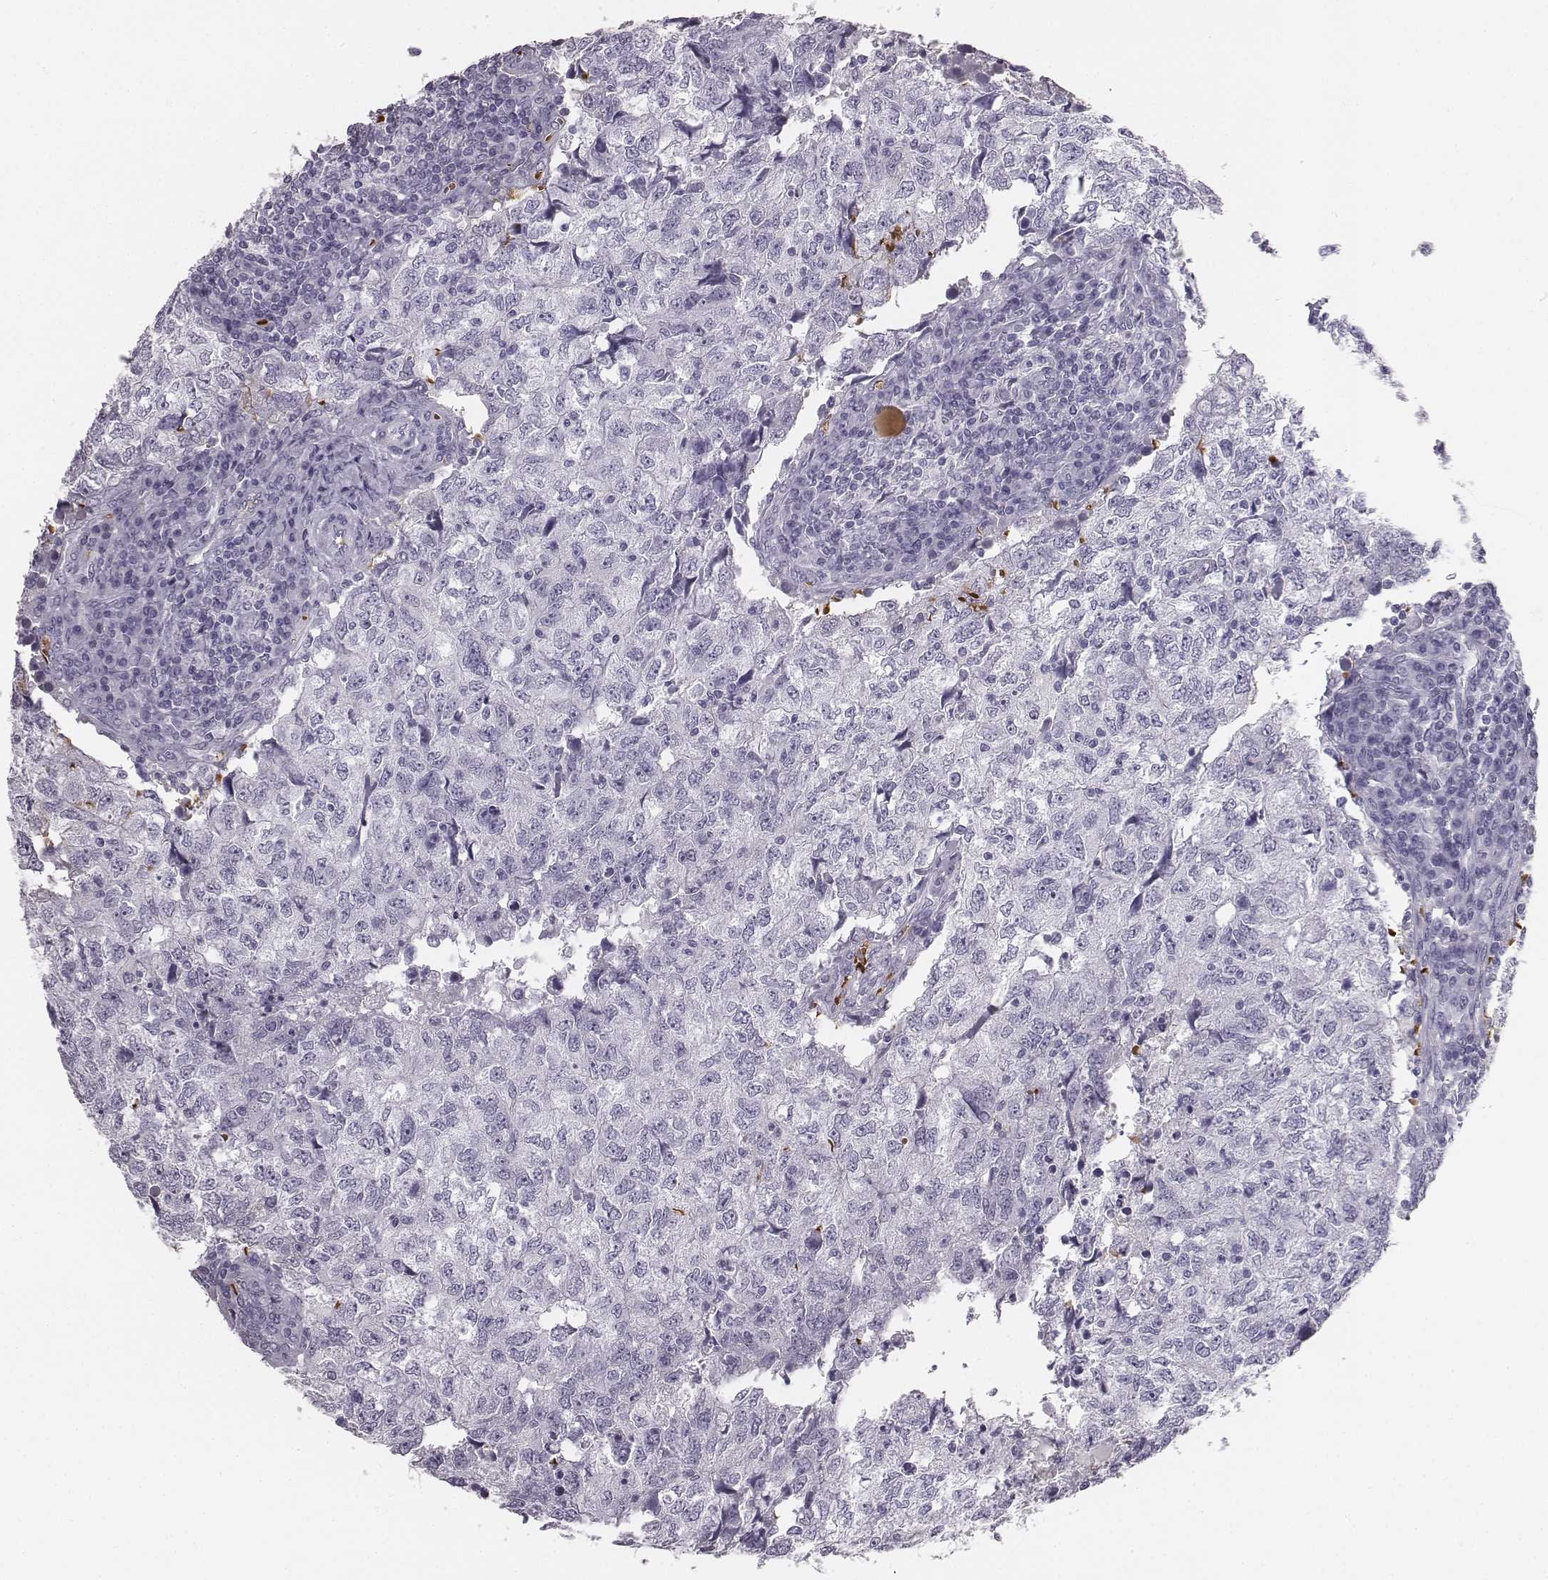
{"staining": {"intensity": "negative", "quantity": "none", "location": "none"}, "tissue": "breast cancer", "cell_type": "Tumor cells", "image_type": "cancer", "snomed": [{"axis": "morphology", "description": "Duct carcinoma"}, {"axis": "topography", "description": "Breast"}], "caption": "The histopathology image demonstrates no significant expression in tumor cells of intraductal carcinoma (breast). (DAB immunohistochemistry (IHC) visualized using brightfield microscopy, high magnification).", "gene": "HBZ", "patient": {"sex": "female", "age": 30}}